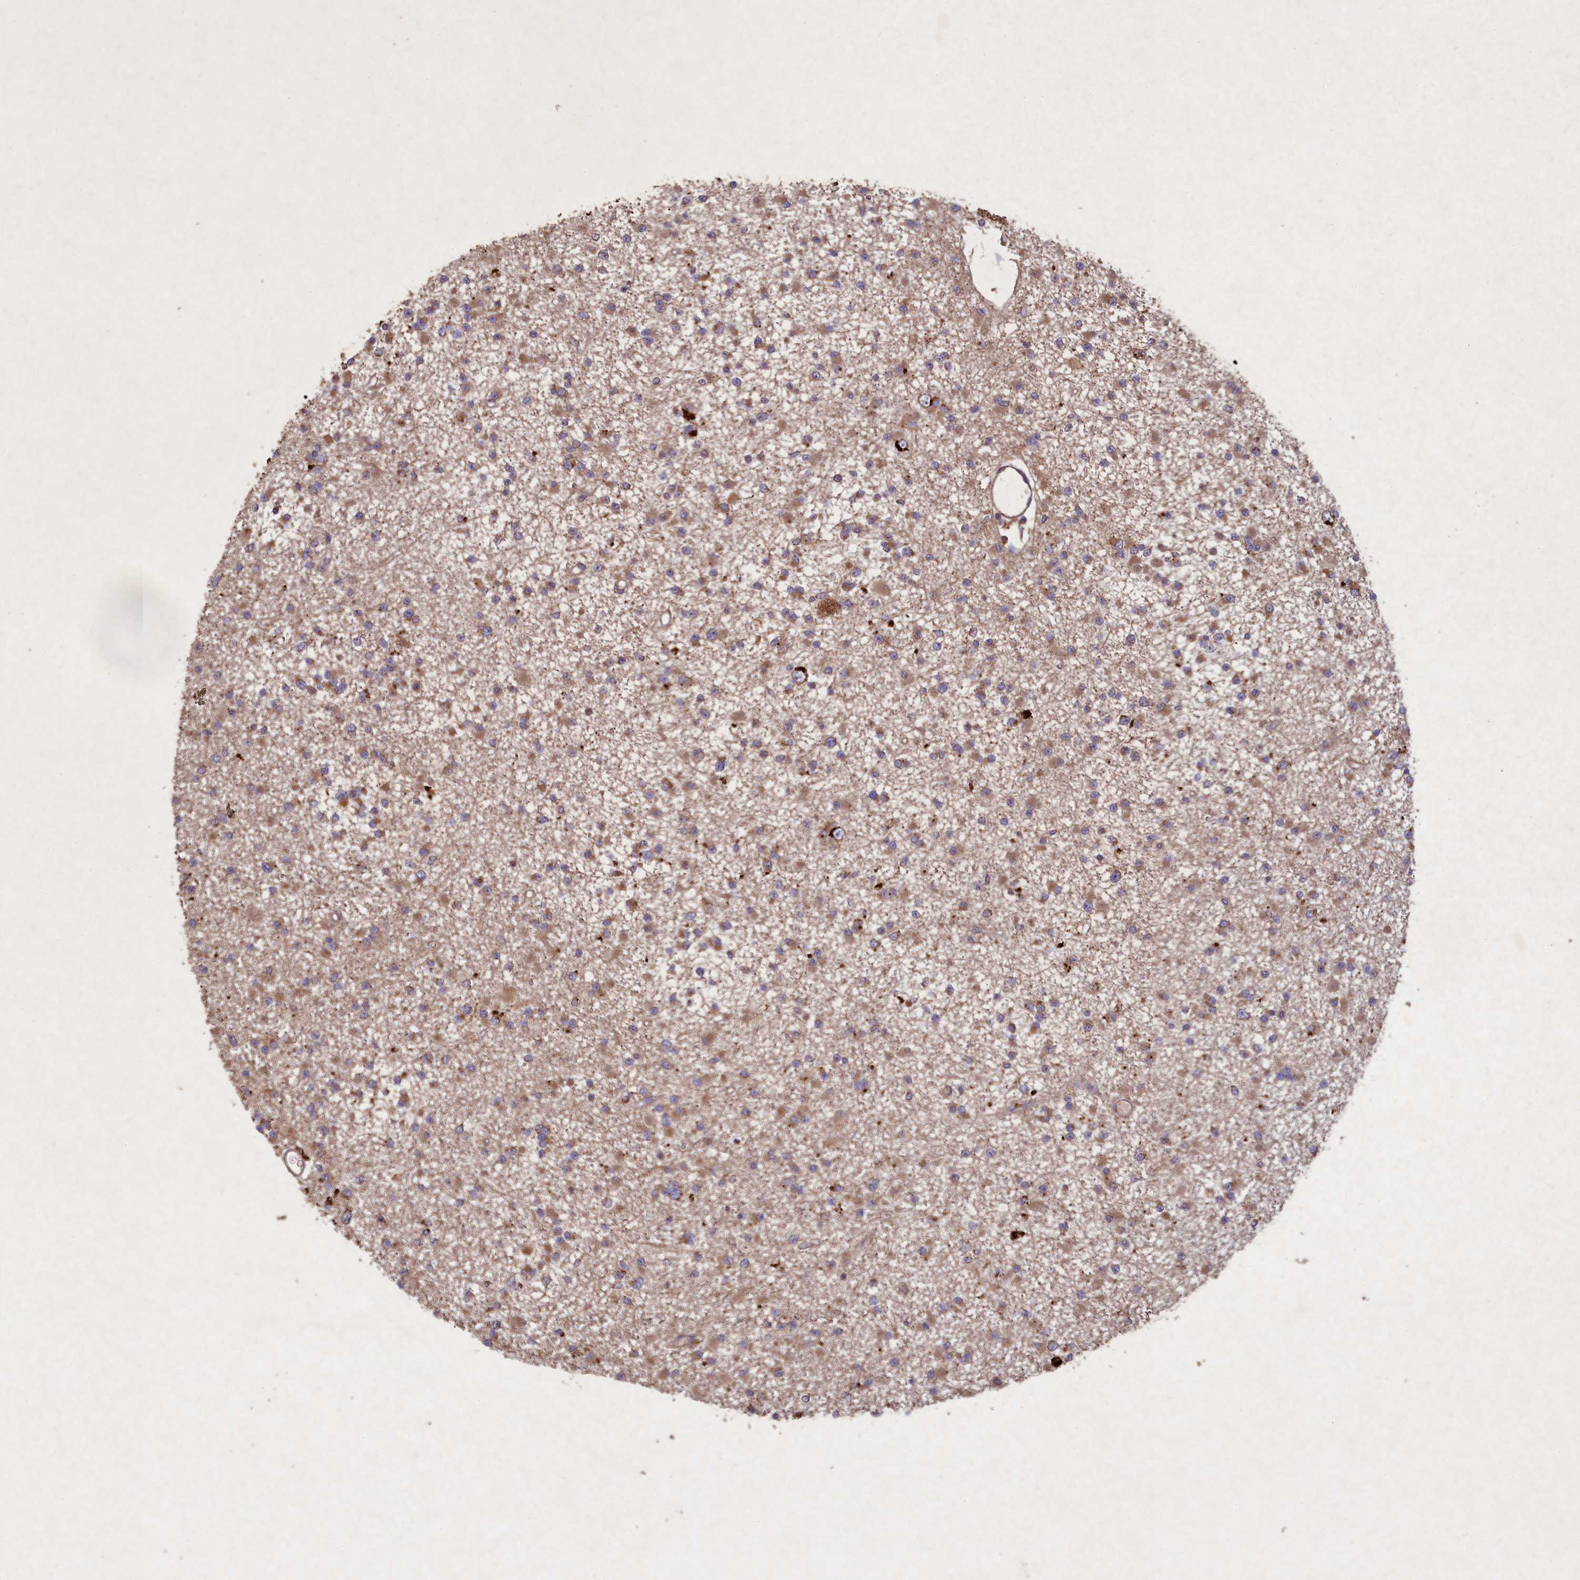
{"staining": {"intensity": "moderate", "quantity": ">75%", "location": "cytoplasmic/membranous"}, "tissue": "glioma", "cell_type": "Tumor cells", "image_type": "cancer", "snomed": [{"axis": "morphology", "description": "Glioma, malignant, Low grade"}, {"axis": "topography", "description": "Brain"}], "caption": "Malignant glioma (low-grade) was stained to show a protein in brown. There is medium levels of moderate cytoplasmic/membranous expression in about >75% of tumor cells.", "gene": "CIAO2B", "patient": {"sex": "female", "age": 22}}